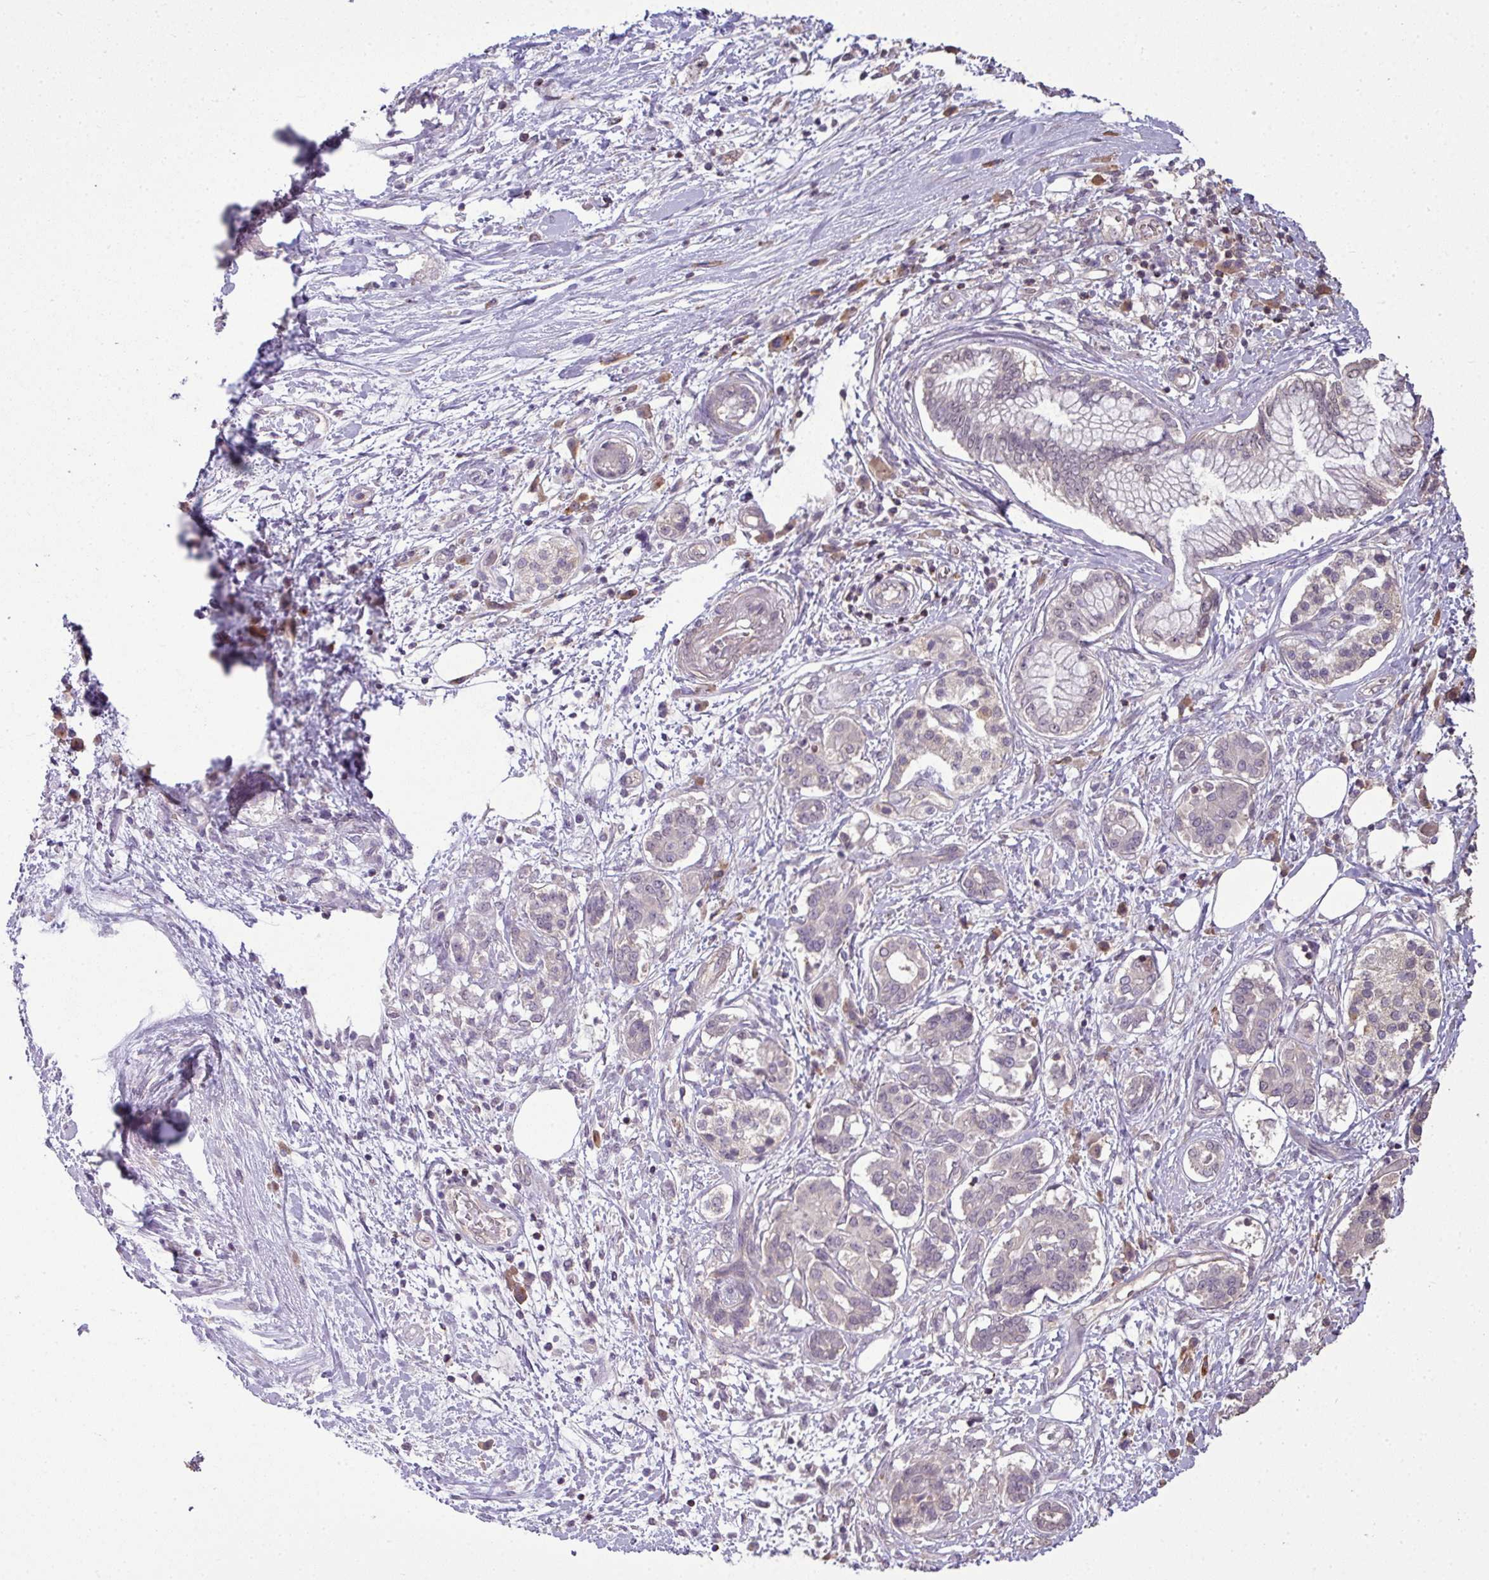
{"staining": {"intensity": "negative", "quantity": "none", "location": "none"}, "tissue": "pancreatic cancer", "cell_type": "Tumor cells", "image_type": "cancer", "snomed": [{"axis": "morphology", "description": "Adenocarcinoma, NOS"}, {"axis": "topography", "description": "Pancreas"}], "caption": "Pancreatic adenocarcinoma stained for a protein using immunohistochemistry demonstrates no positivity tumor cells.", "gene": "LY9", "patient": {"sex": "female", "age": 73}}